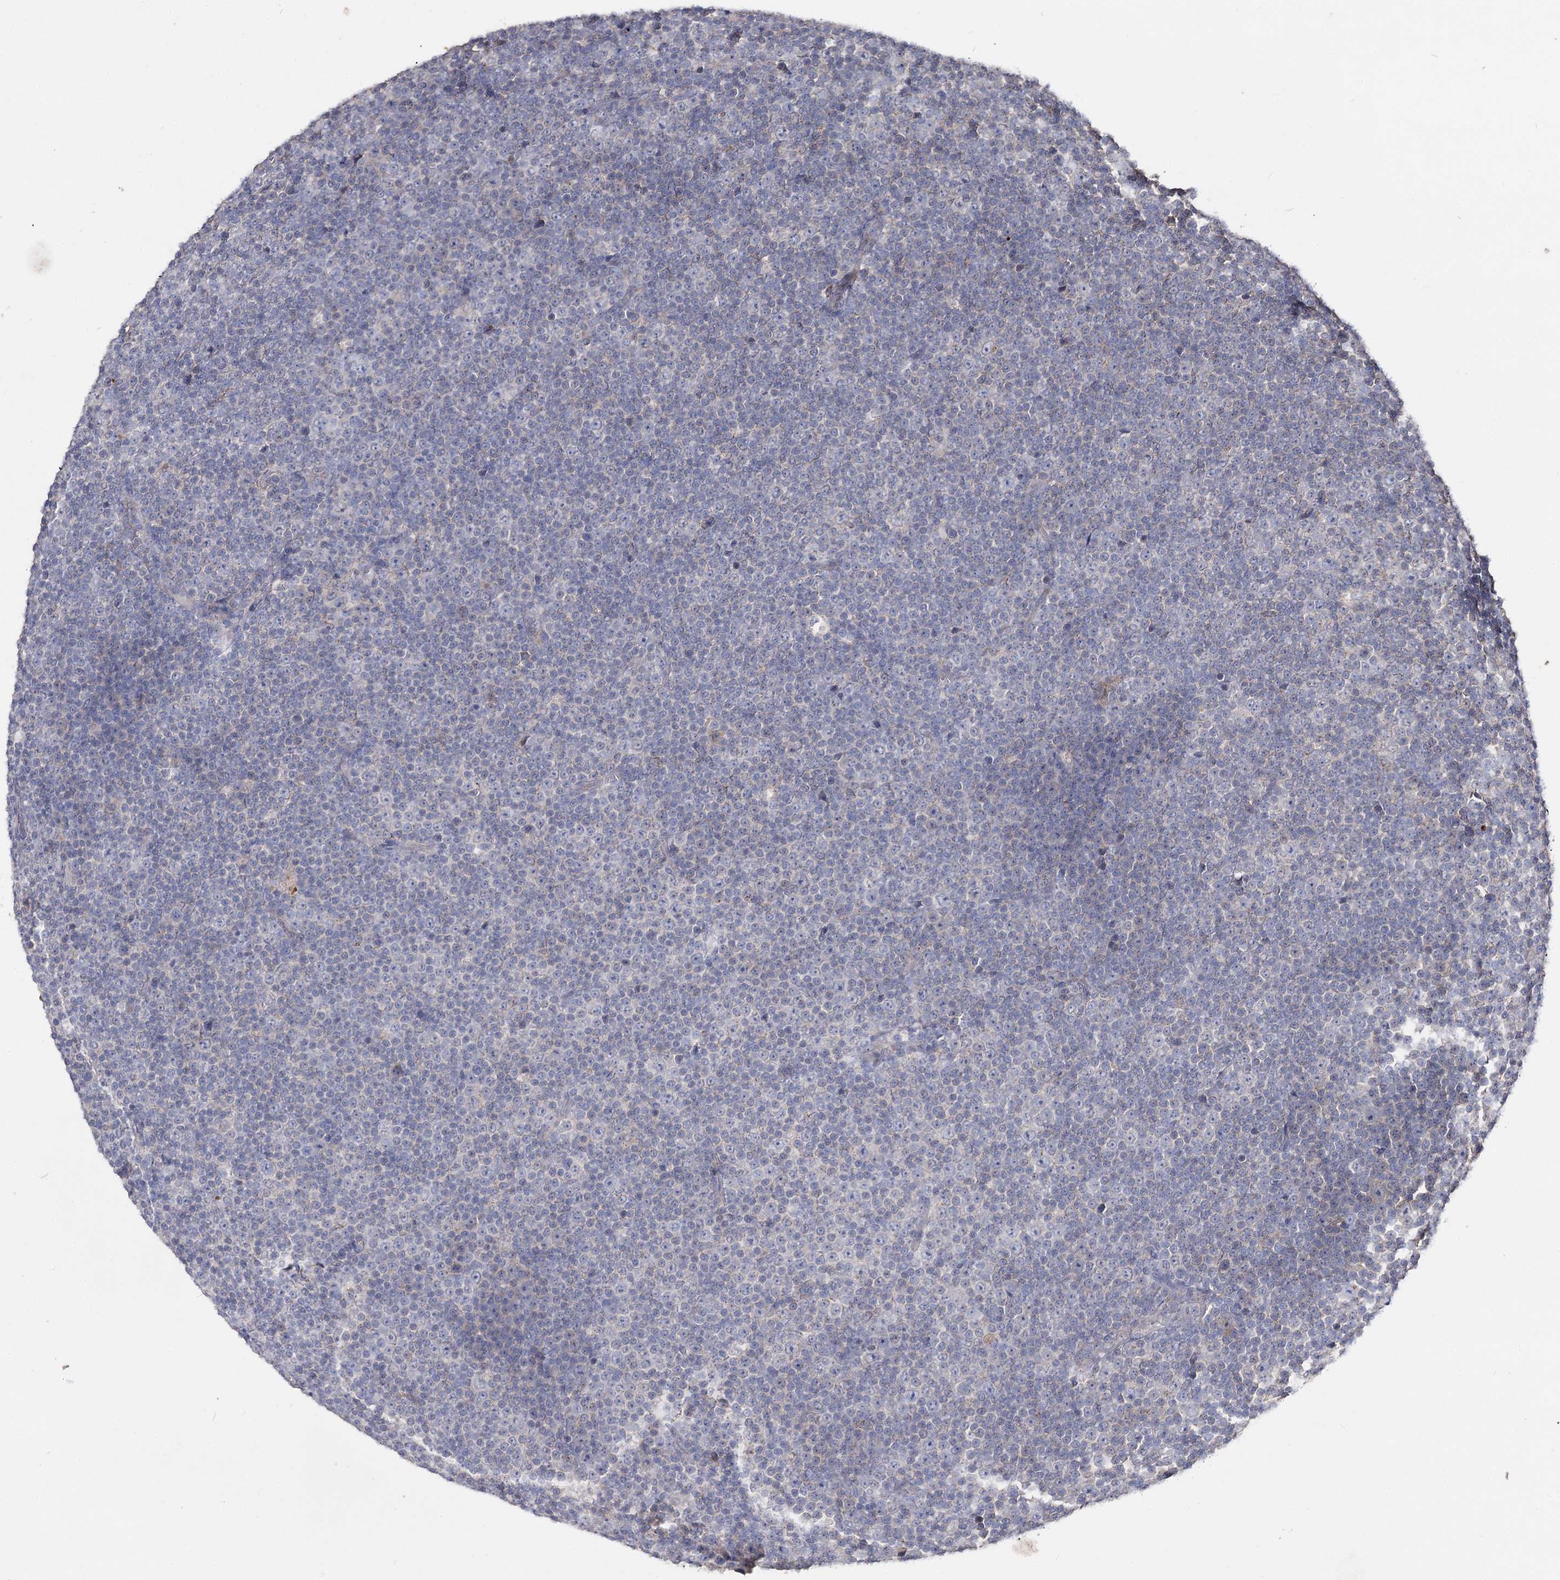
{"staining": {"intensity": "negative", "quantity": "none", "location": "none"}, "tissue": "lymphoma", "cell_type": "Tumor cells", "image_type": "cancer", "snomed": [{"axis": "morphology", "description": "Malignant lymphoma, non-Hodgkin's type, Low grade"}, {"axis": "topography", "description": "Lymph node"}], "caption": "A histopathology image of lymphoma stained for a protein exhibits no brown staining in tumor cells.", "gene": "IL1RAP", "patient": {"sex": "female", "age": 67}}